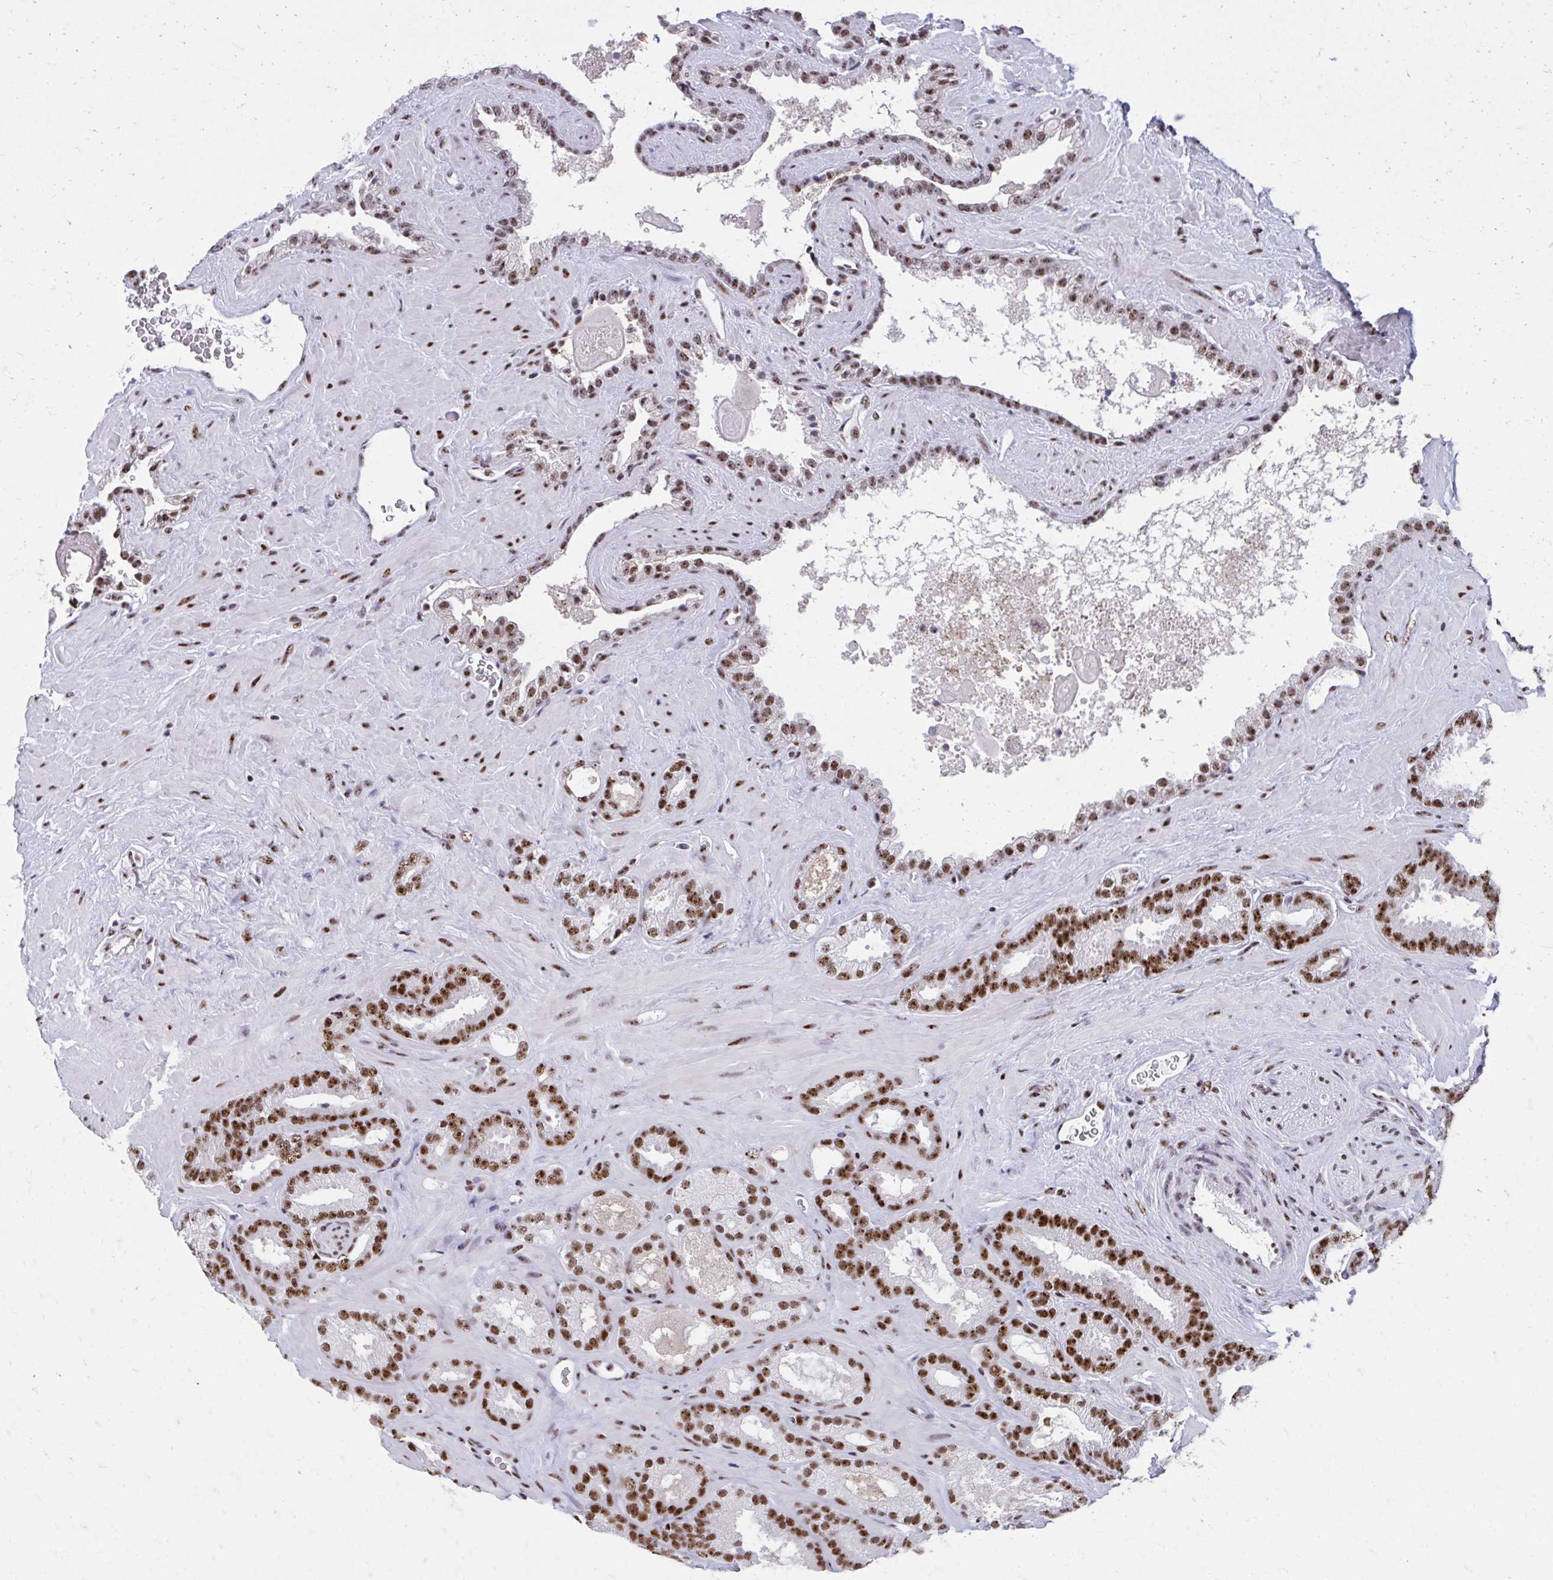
{"staining": {"intensity": "strong", "quantity": ">75%", "location": "nuclear"}, "tissue": "prostate cancer", "cell_type": "Tumor cells", "image_type": "cancer", "snomed": [{"axis": "morphology", "description": "Adenocarcinoma, Low grade"}, {"axis": "topography", "description": "Prostate"}], "caption": "IHC photomicrograph of adenocarcinoma (low-grade) (prostate) stained for a protein (brown), which exhibits high levels of strong nuclear expression in approximately >75% of tumor cells.", "gene": "PELP1", "patient": {"sex": "male", "age": 62}}